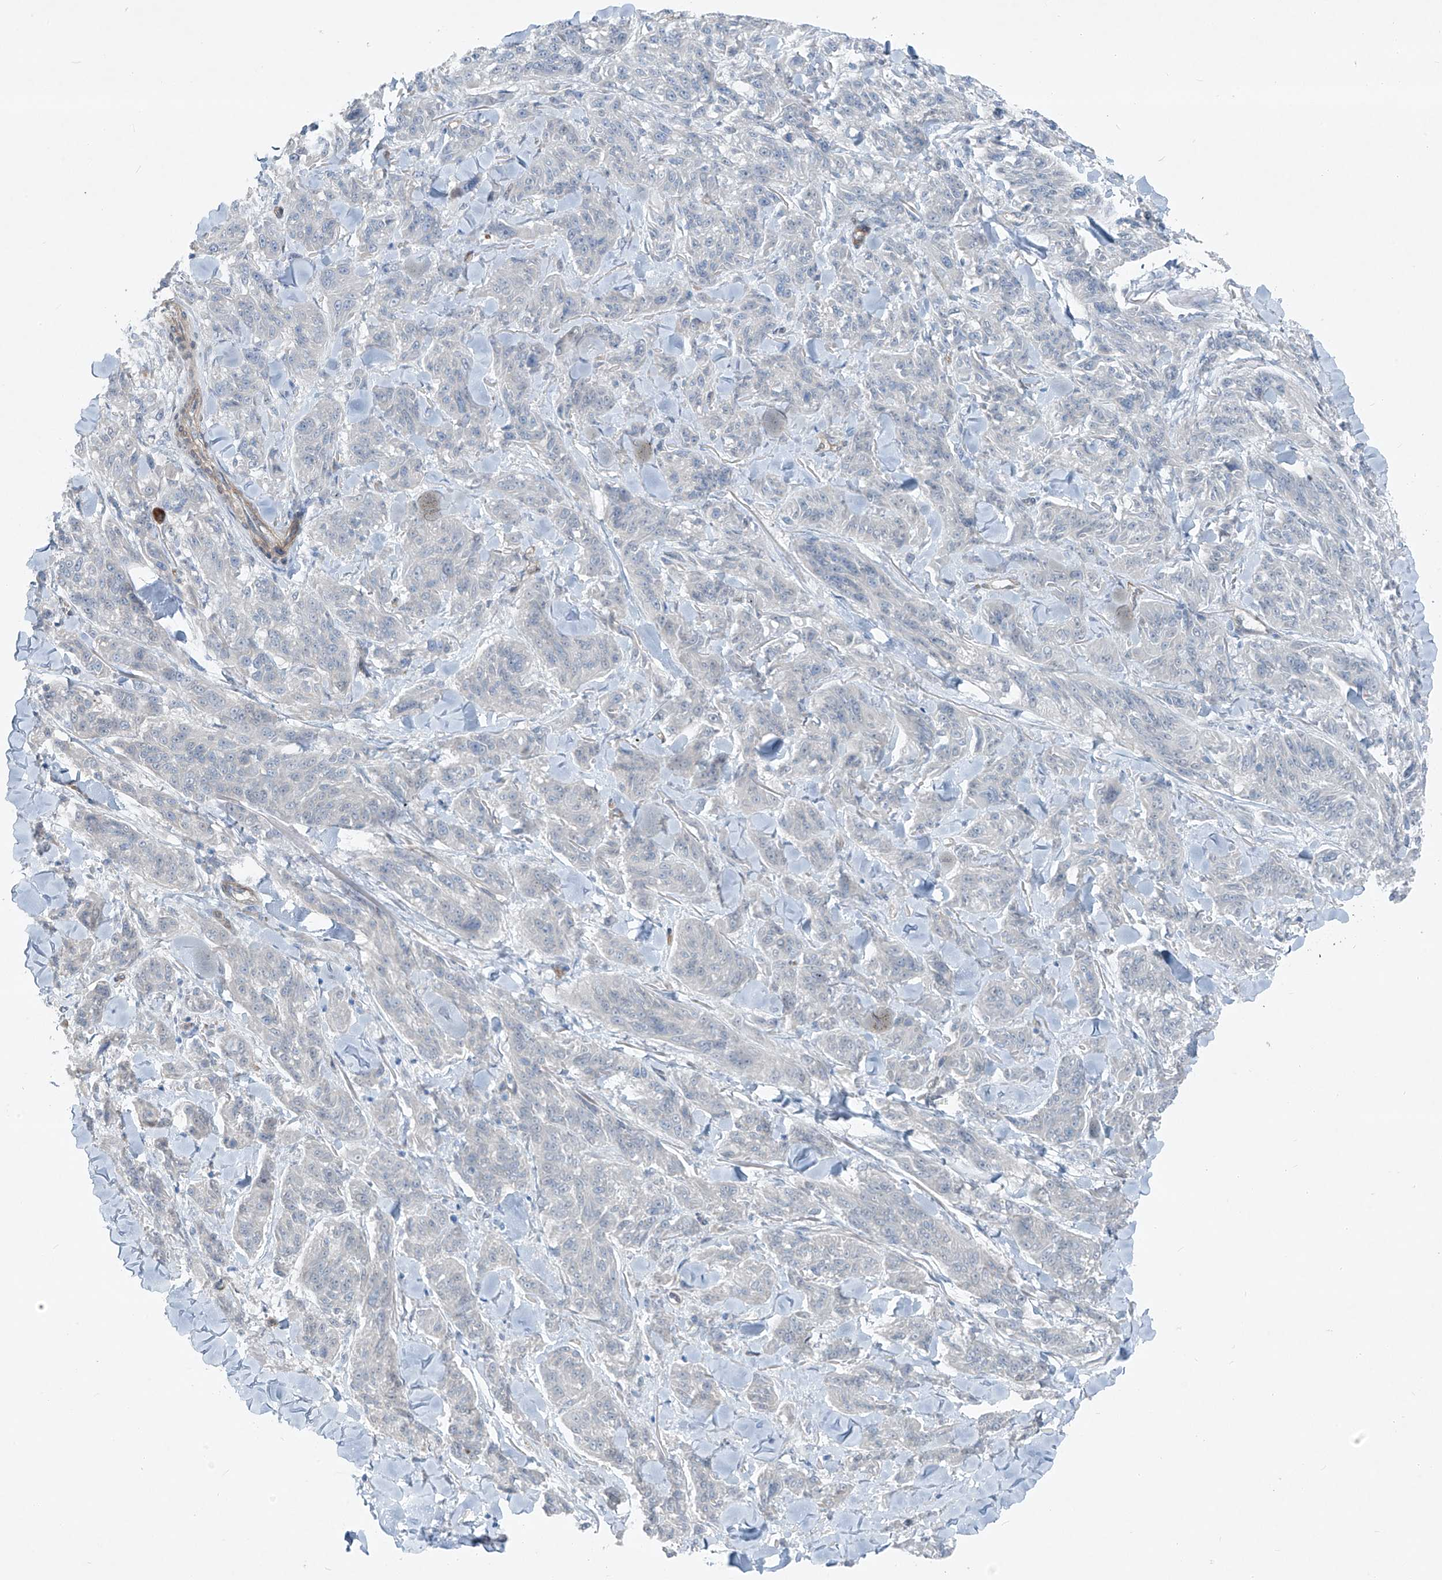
{"staining": {"intensity": "negative", "quantity": "none", "location": "none"}, "tissue": "melanoma", "cell_type": "Tumor cells", "image_type": "cancer", "snomed": [{"axis": "morphology", "description": "Malignant melanoma, NOS"}, {"axis": "topography", "description": "Skin"}], "caption": "High power microscopy image of an immunohistochemistry (IHC) photomicrograph of malignant melanoma, revealing no significant positivity in tumor cells.", "gene": "TNS2", "patient": {"sex": "male", "age": 53}}